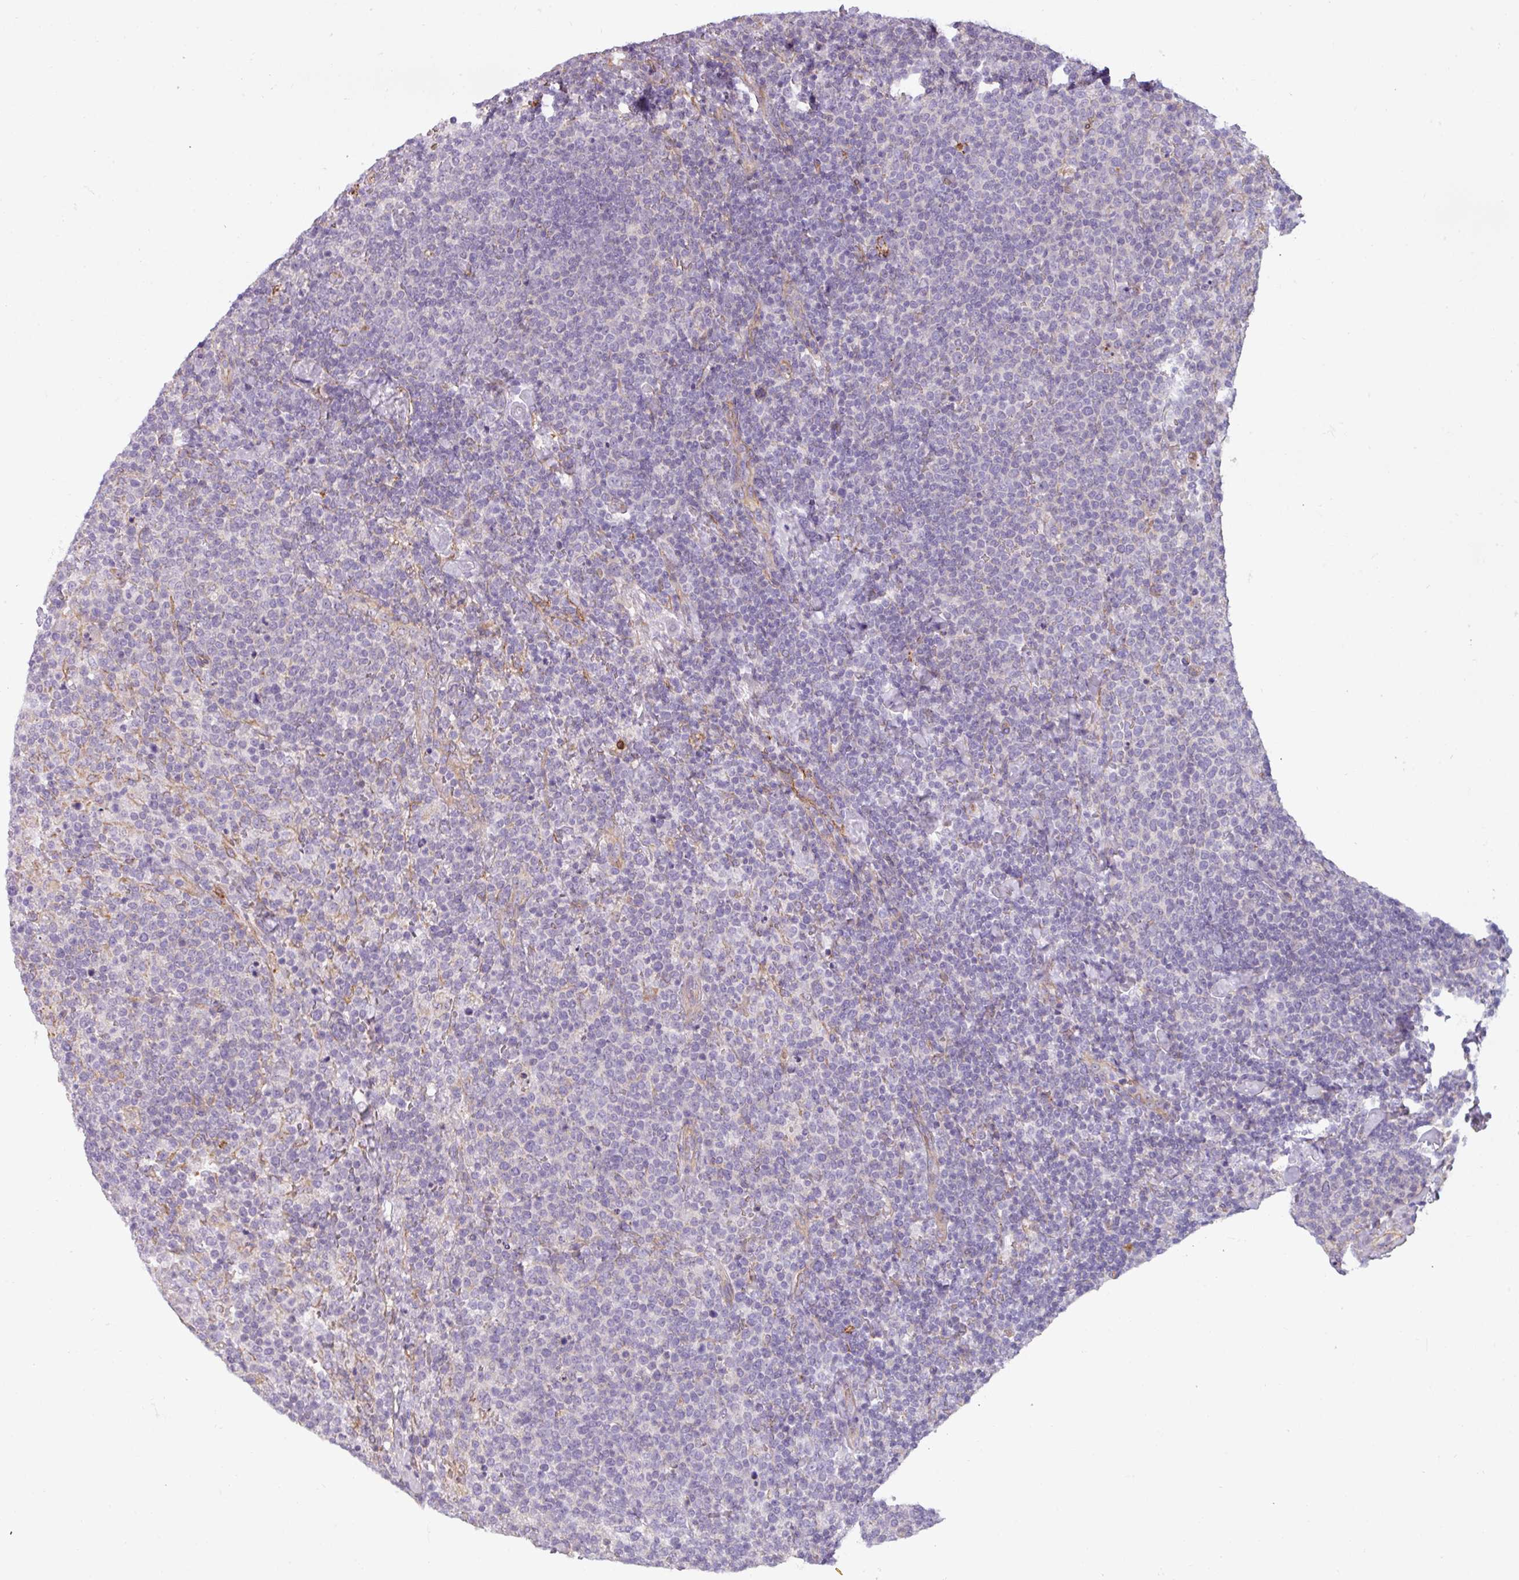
{"staining": {"intensity": "negative", "quantity": "none", "location": "none"}, "tissue": "lymphoma", "cell_type": "Tumor cells", "image_type": "cancer", "snomed": [{"axis": "morphology", "description": "Malignant lymphoma, non-Hodgkin's type, High grade"}, {"axis": "topography", "description": "Lymph node"}], "caption": "IHC micrograph of neoplastic tissue: human lymphoma stained with DAB (3,3'-diaminobenzidine) exhibits no significant protein expression in tumor cells. (DAB immunohistochemistry (IHC) with hematoxylin counter stain).", "gene": "BUD23", "patient": {"sex": "male", "age": 61}}